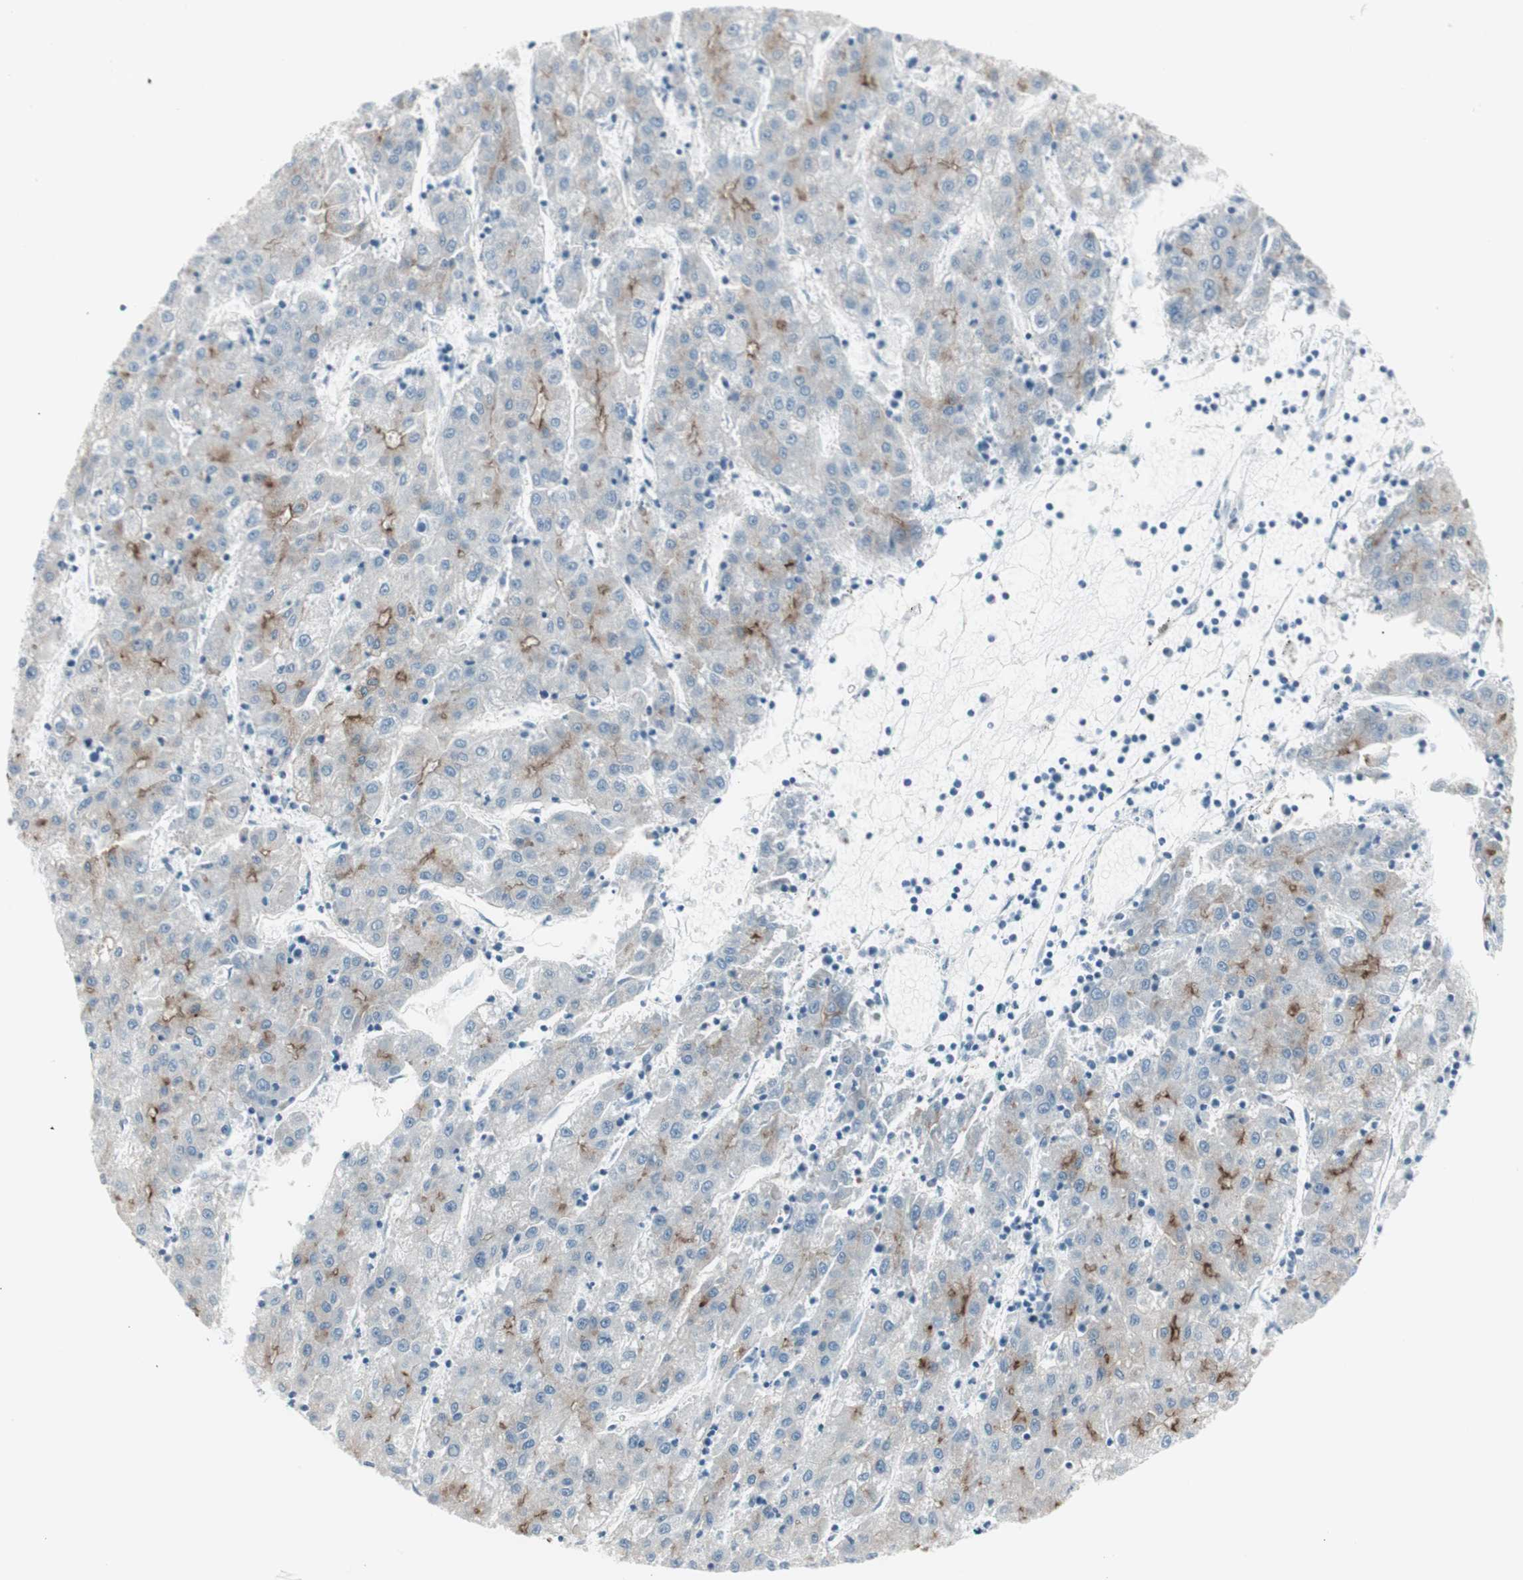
{"staining": {"intensity": "moderate", "quantity": "25%-75%", "location": "cytoplasmic/membranous"}, "tissue": "liver cancer", "cell_type": "Tumor cells", "image_type": "cancer", "snomed": [{"axis": "morphology", "description": "Carcinoma, Hepatocellular, NOS"}, {"axis": "topography", "description": "Liver"}], "caption": "Immunohistochemistry (IHC) (DAB (3,3'-diaminobenzidine)) staining of human liver cancer exhibits moderate cytoplasmic/membranous protein positivity in about 25%-75% of tumor cells.", "gene": "CDHR5", "patient": {"sex": "male", "age": 72}}